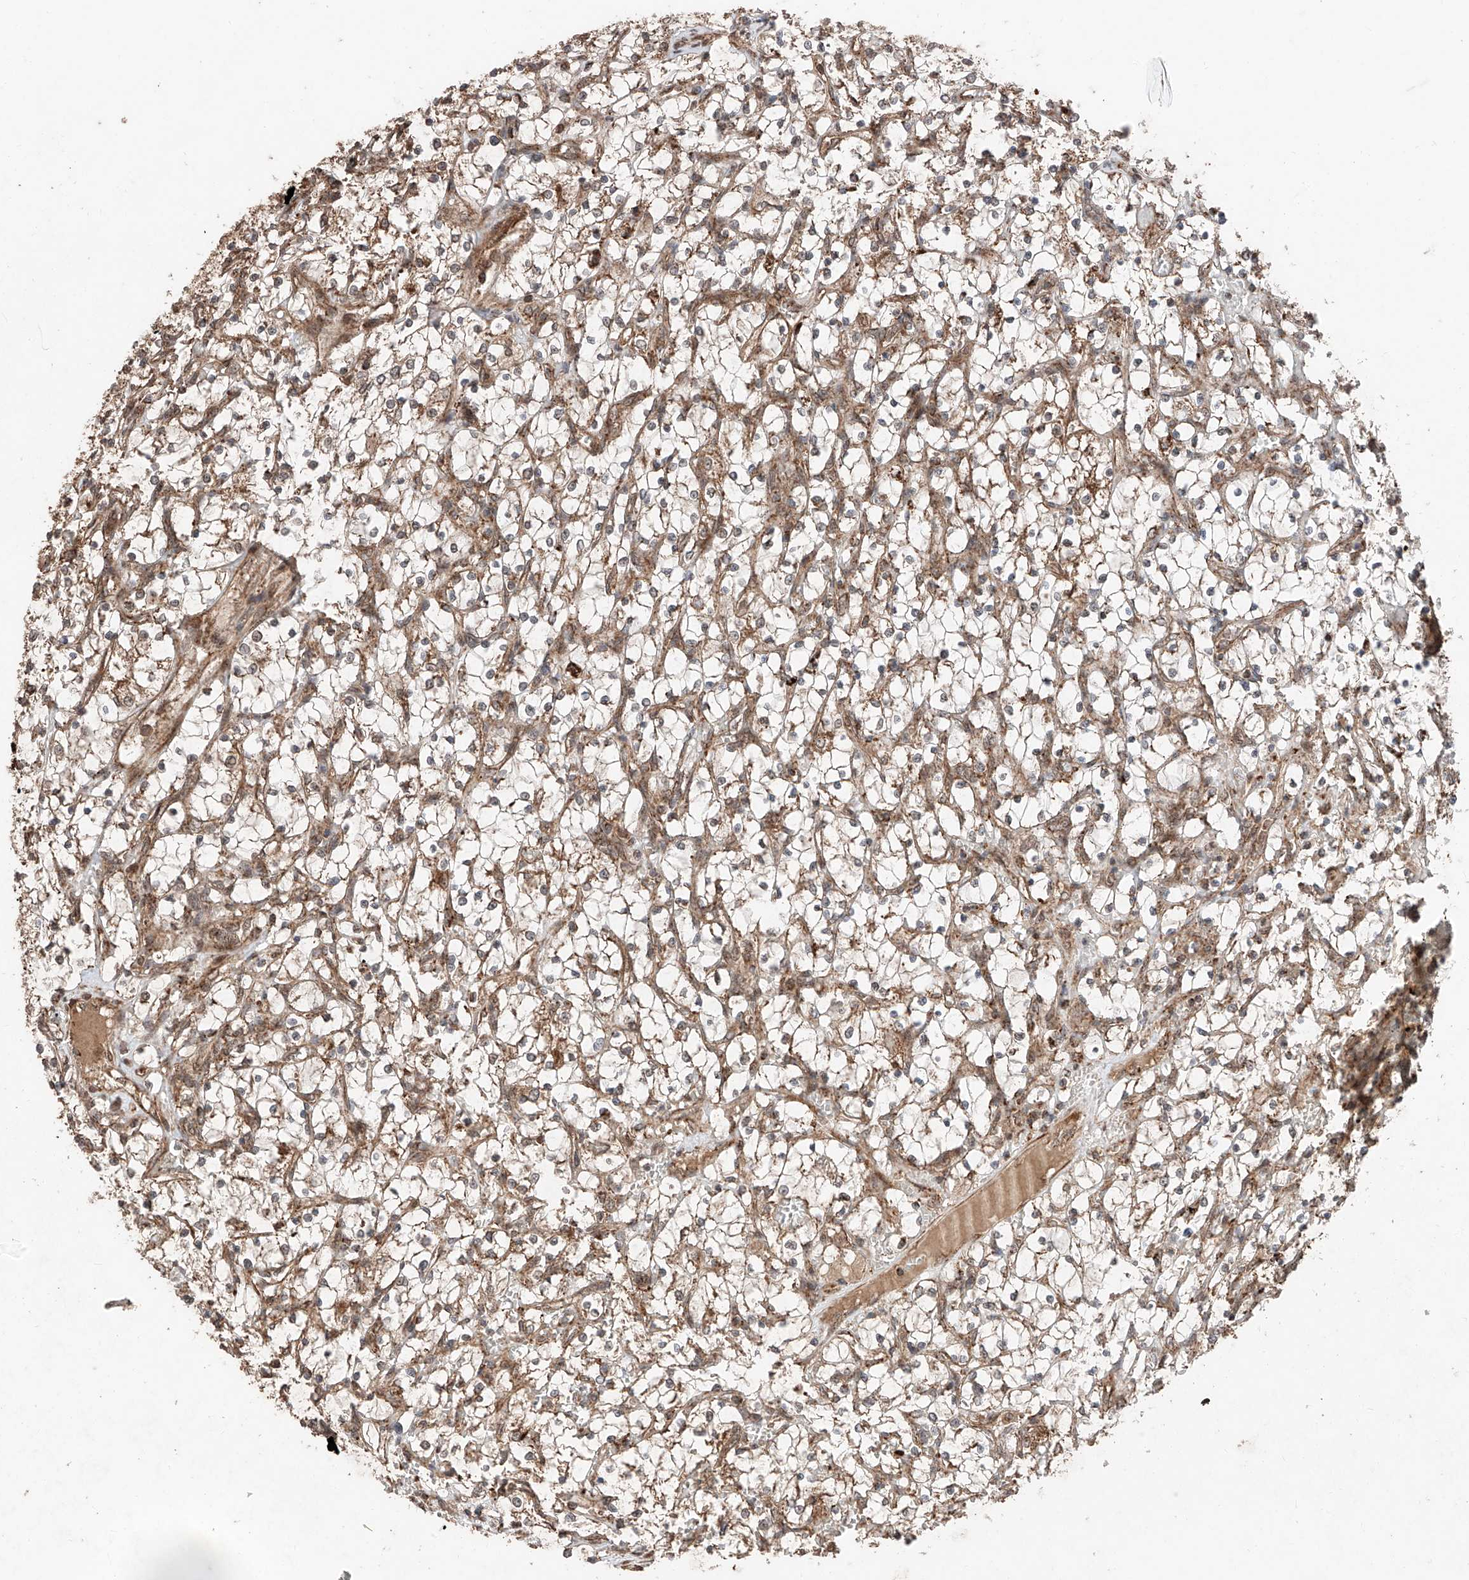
{"staining": {"intensity": "weak", "quantity": "25%-75%", "location": "cytoplasmic/membranous"}, "tissue": "renal cancer", "cell_type": "Tumor cells", "image_type": "cancer", "snomed": [{"axis": "morphology", "description": "Adenocarcinoma, NOS"}, {"axis": "topography", "description": "Kidney"}], "caption": "IHC (DAB) staining of renal cancer demonstrates weak cytoplasmic/membranous protein positivity in about 25%-75% of tumor cells.", "gene": "ZSCAN29", "patient": {"sex": "female", "age": 69}}